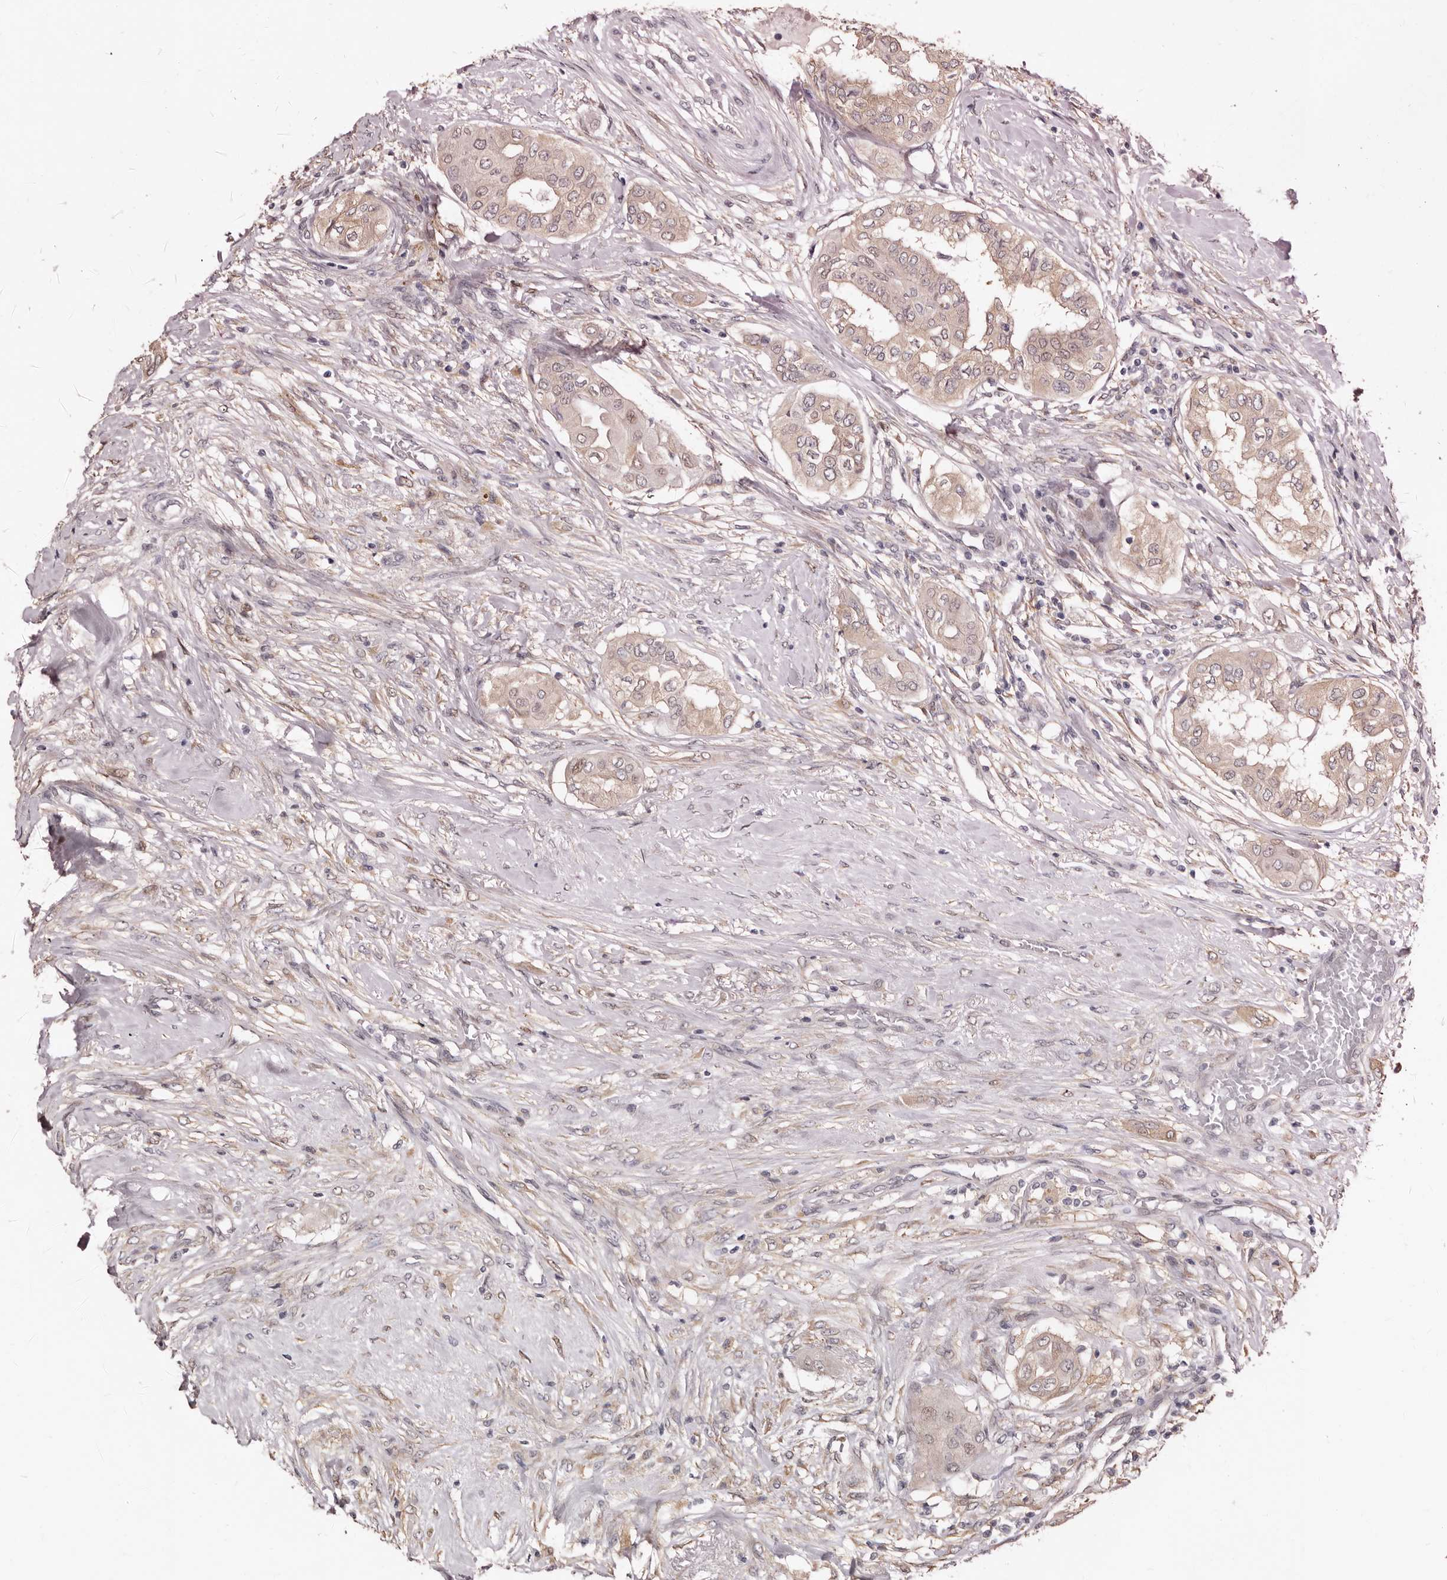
{"staining": {"intensity": "weak", "quantity": "25%-75%", "location": "cytoplasmic/membranous"}, "tissue": "thyroid cancer", "cell_type": "Tumor cells", "image_type": "cancer", "snomed": [{"axis": "morphology", "description": "Papillary adenocarcinoma, NOS"}, {"axis": "topography", "description": "Thyroid gland"}], "caption": "Thyroid papillary adenocarcinoma stained with IHC displays weak cytoplasmic/membranous positivity in approximately 25%-75% of tumor cells.", "gene": "KHDRBS2", "patient": {"sex": "female", "age": 59}}